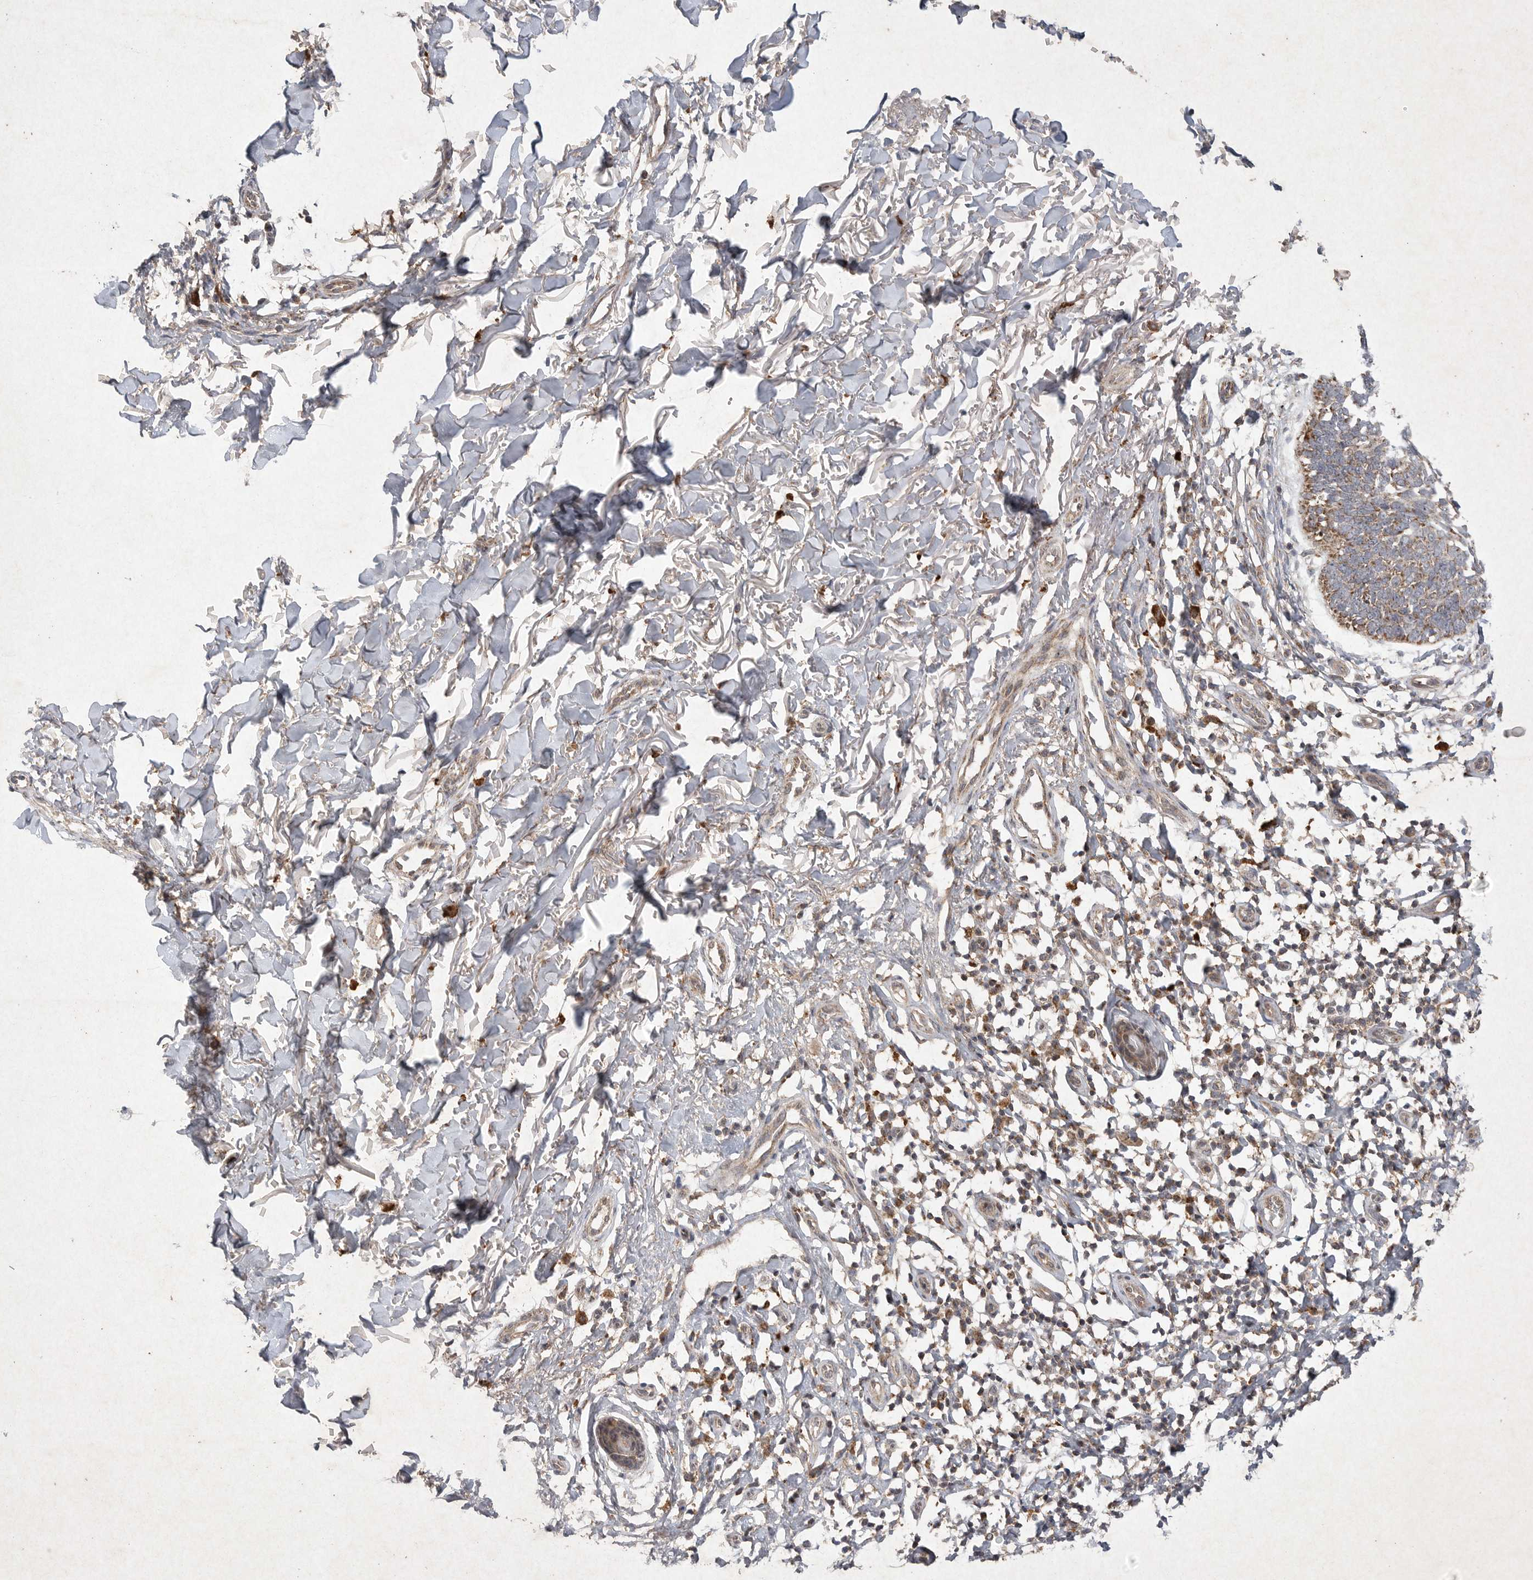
{"staining": {"intensity": "moderate", "quantity": ">75%", "location": "cytoplasmic/membranous"}, "tissue": "skin cancer", "cell_type": "Tumor cells", "image_type": "cancer", "snomed": [{"axis": "morphology", "description": "Normal tissue, NOS"}, {"axis": "morphology", "description": "Basal cell carcinoma"}, {"axis": "topography", "description": "Skin"}], "caption": "Immunohistochemistry (DAB (3,3'-diaminobenzidine)) staining of basal cell carcinoma (skin) shows moderate cytoplasmic/membranous protein positivity in about >75% of tumor cells.", "gene": "DDR1", "patient": {"sex": "male", "age": 77}}